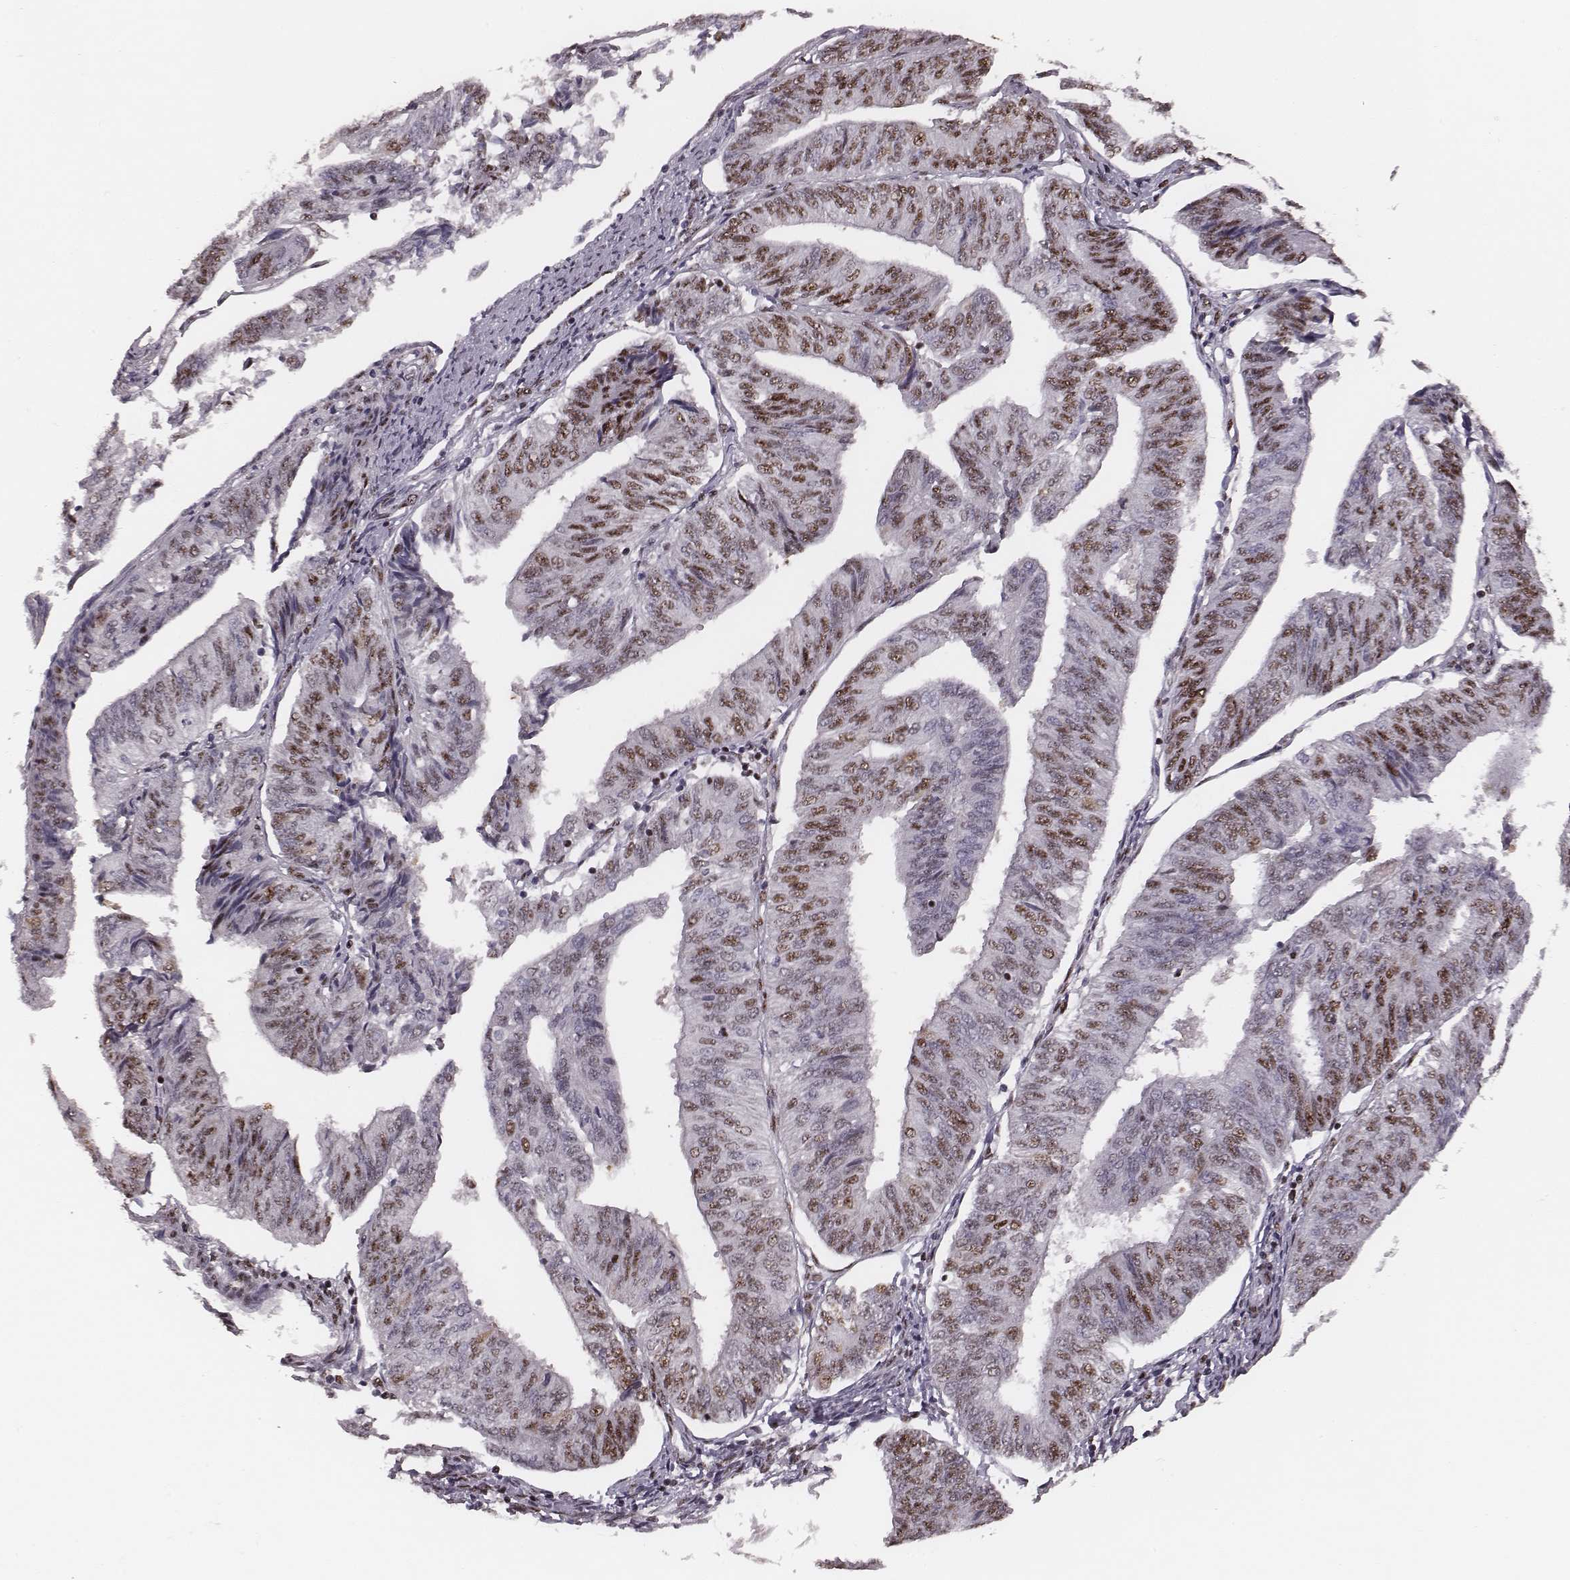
{"staining": {"intensity": "moderate", "quantity": "<25%", "location": "nuclear"}, "tissue": "endometrial cancer", "cell_type": "Tumor cells", "image_type": "cancer", "snomed": [{"axis": "morphology", "description": "Adenocarcinoma, NOS"}, {"axis": "topography", "description": "Endometrium"}], "caption": "Adenocarcinoma (endometrial) stained with a protein marker displays moderate staining in tumor cells.", "gene": "LUC7L", "patient": {"sex": "female", "age": 58}}